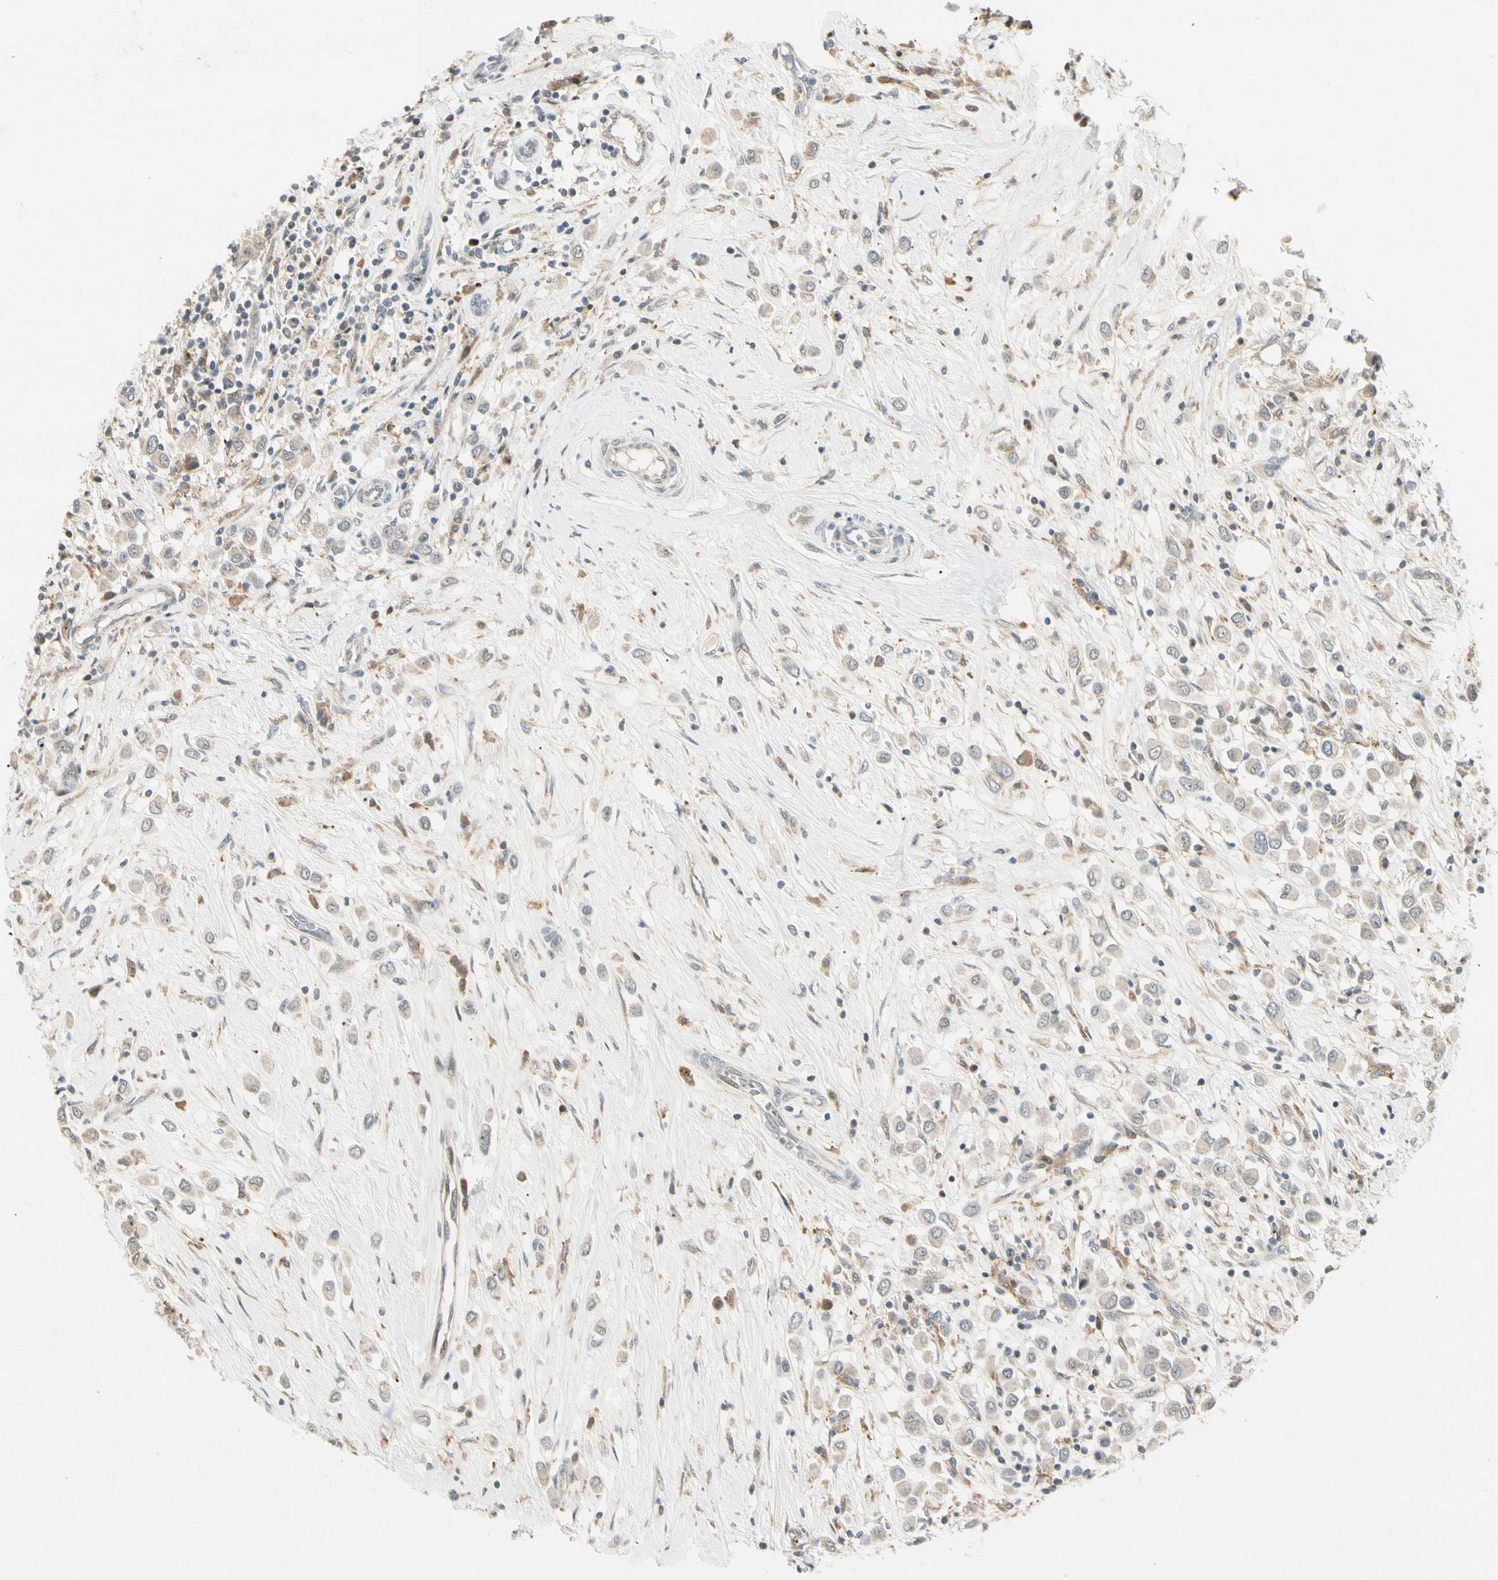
{"staining": {"intensity": "negative", "quantity": "none", "location": "none"}, "tissue": "breast cancer", "cell_type": "Tumor cells", "image_type": "cancer", "snomed": [{"axis": "morphology", "description": "Duct carcinoma"}, {"axis": "topography", "description": "Breast"}], "caption": "This is an immunohistochemistry micrograph of human breast infiltrating ductal carcinoma. There is no expression in tumor cells.", "gene": "FNDC3B", "patient": {"sex": "female", "age": 61}}